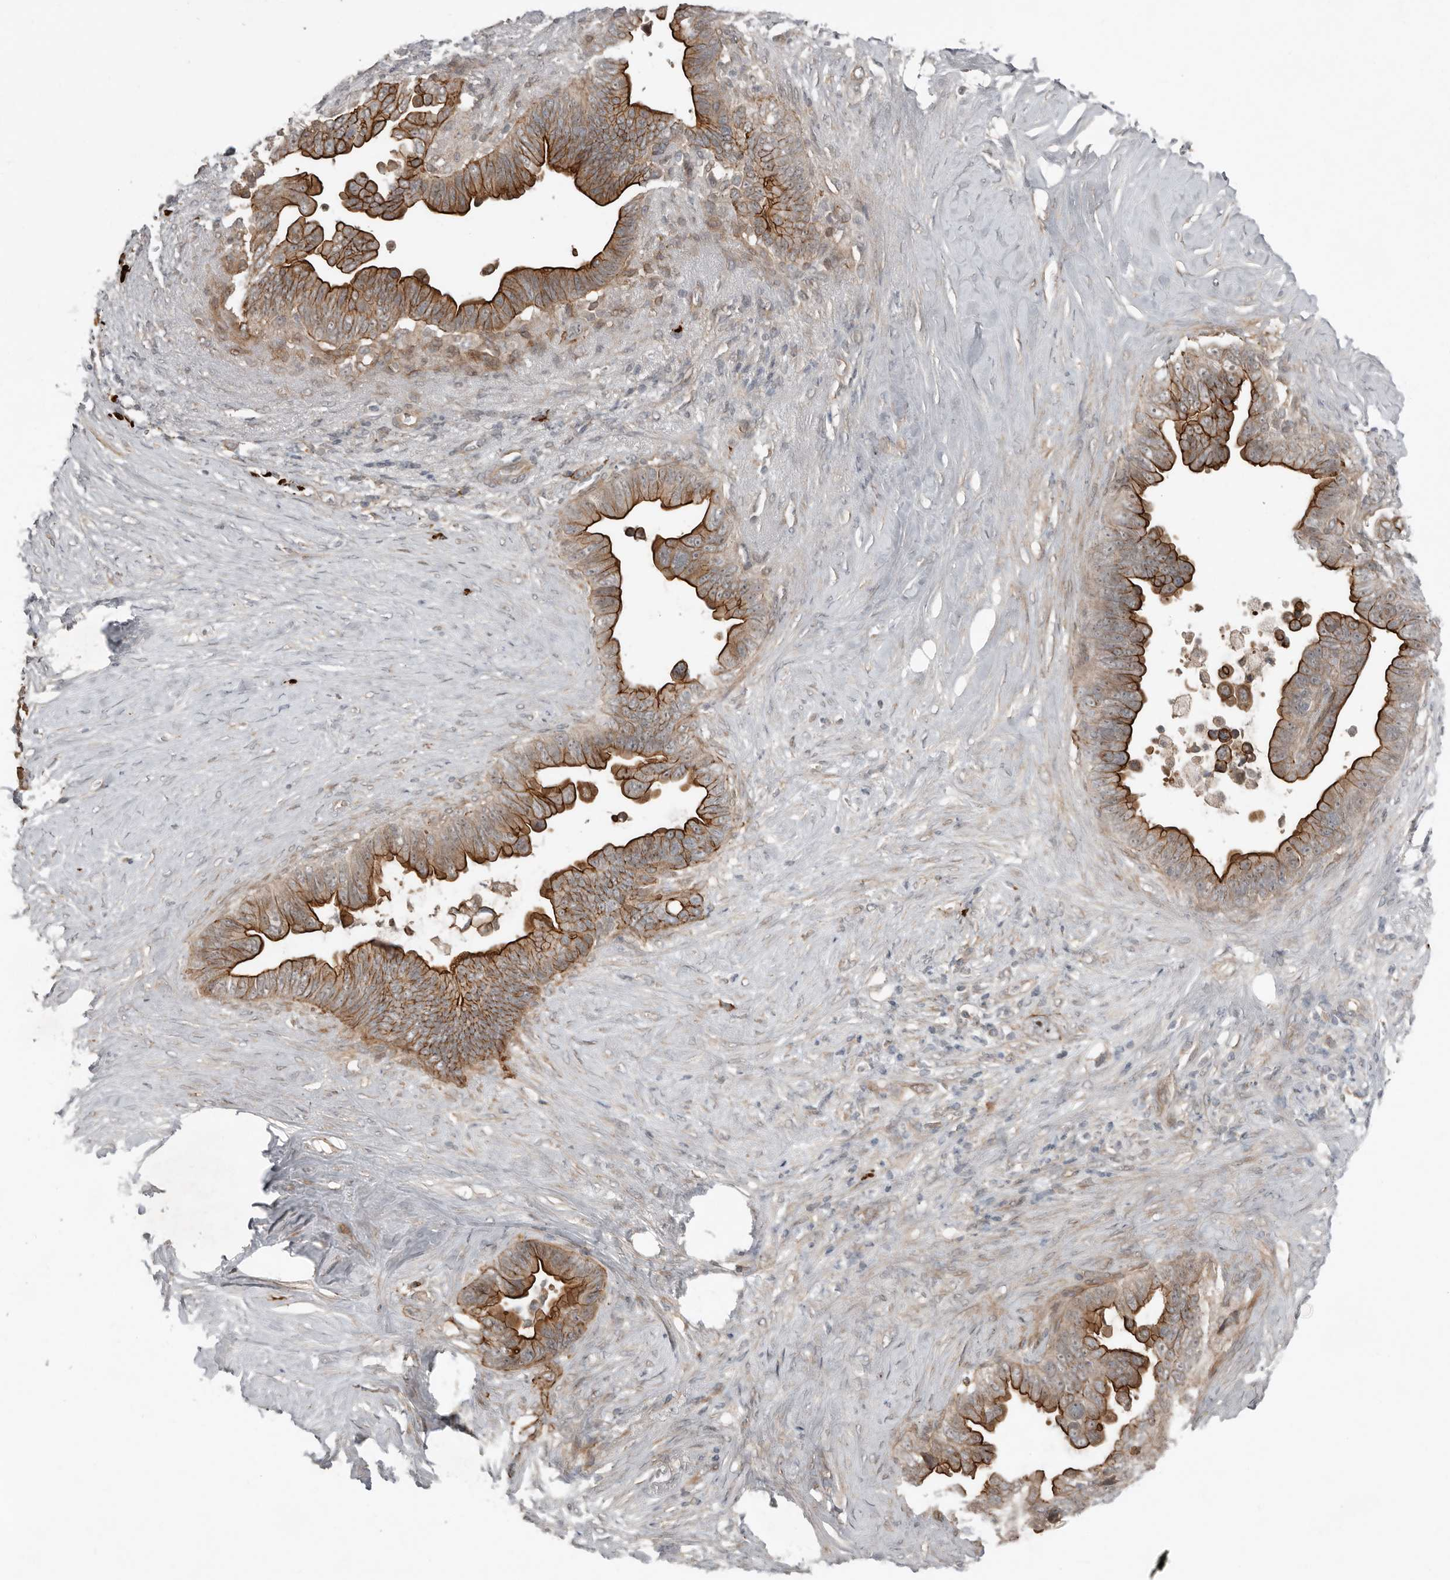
{"staining": {"intensity": "strong", "quantity": ">75%", "location": "cytoplasmic/membranous"}, "tissue": "pancreatic cancer", "cell_type": "Tumor cells", "image_type": "cancer", "snomed": [{"axis": "morphology", "description": "Adenocarcinoma, NOS"}, {"axis": "topography", "description": "Pancreas"}], "caption": "Pancreatic adenocarcinoma stained with immunohistochemistry (IHC) demonstrates strong cytoplasmic/membranous expression in approximately >75% of tumor cells.", "gene": "TEAD3", "patient": {"sex": "female", "age": 72}}